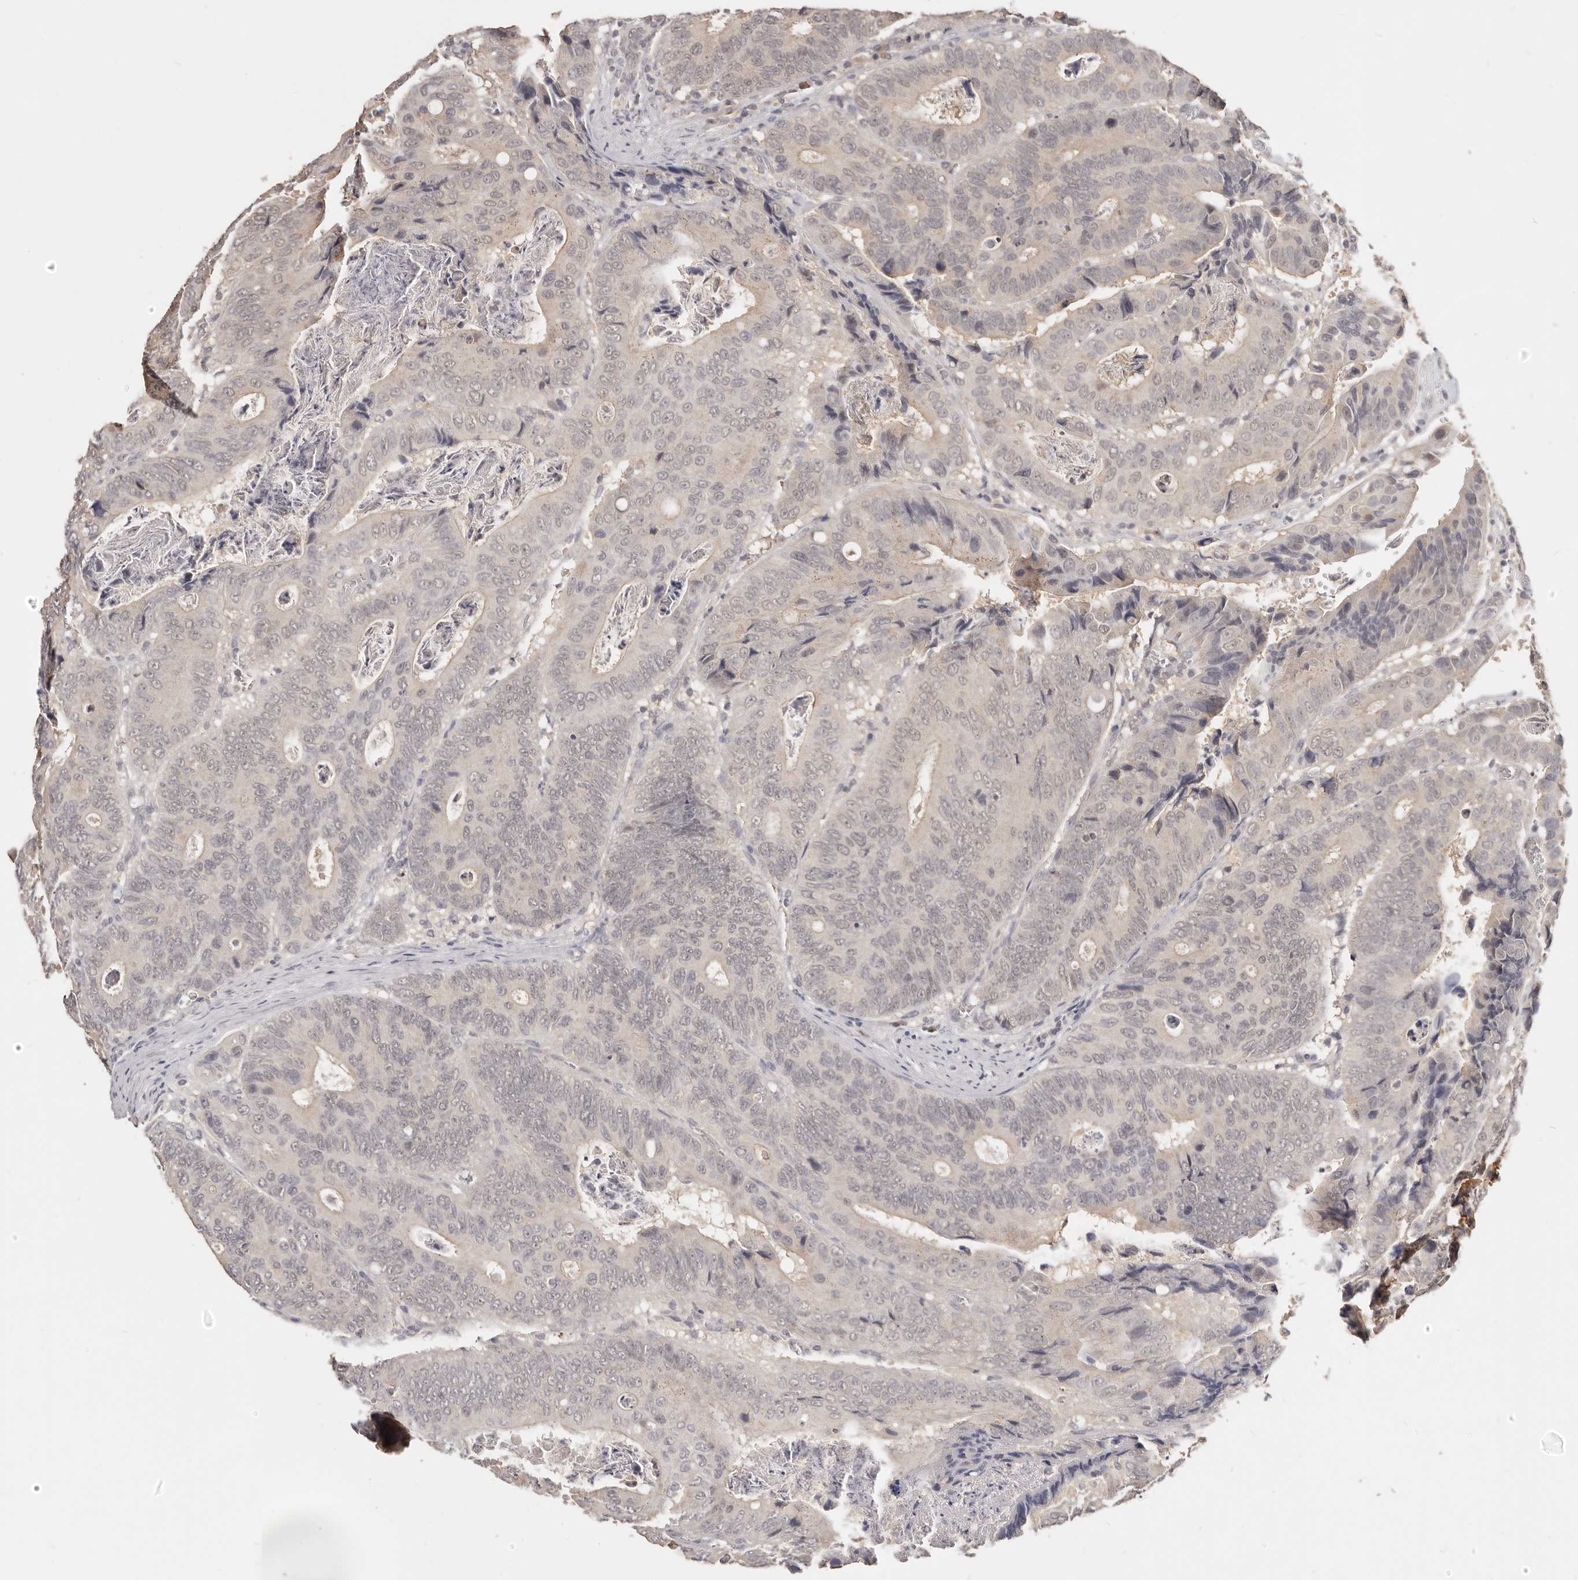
{"staining": {"intensity": "negative", "quantity": "none", "location": "none"}, "tissue": "colorectal cancer", "cell_type": "Tumor cells", "image_type": "cancer", "snomed": [{"axis": "morphology", "description": "Inflammation, NOS"}, {"axis": "morphology", "description": "Adenocarcinoma, NOS"}, {"axis": "topography", "description": "Colon"}], "caption": "Photomicrograph shows no significant protein positivity in tumor cells of colorectal cancer.", "gene": "TSPAN13", "patient": {"sex": "male", "age": 72}}